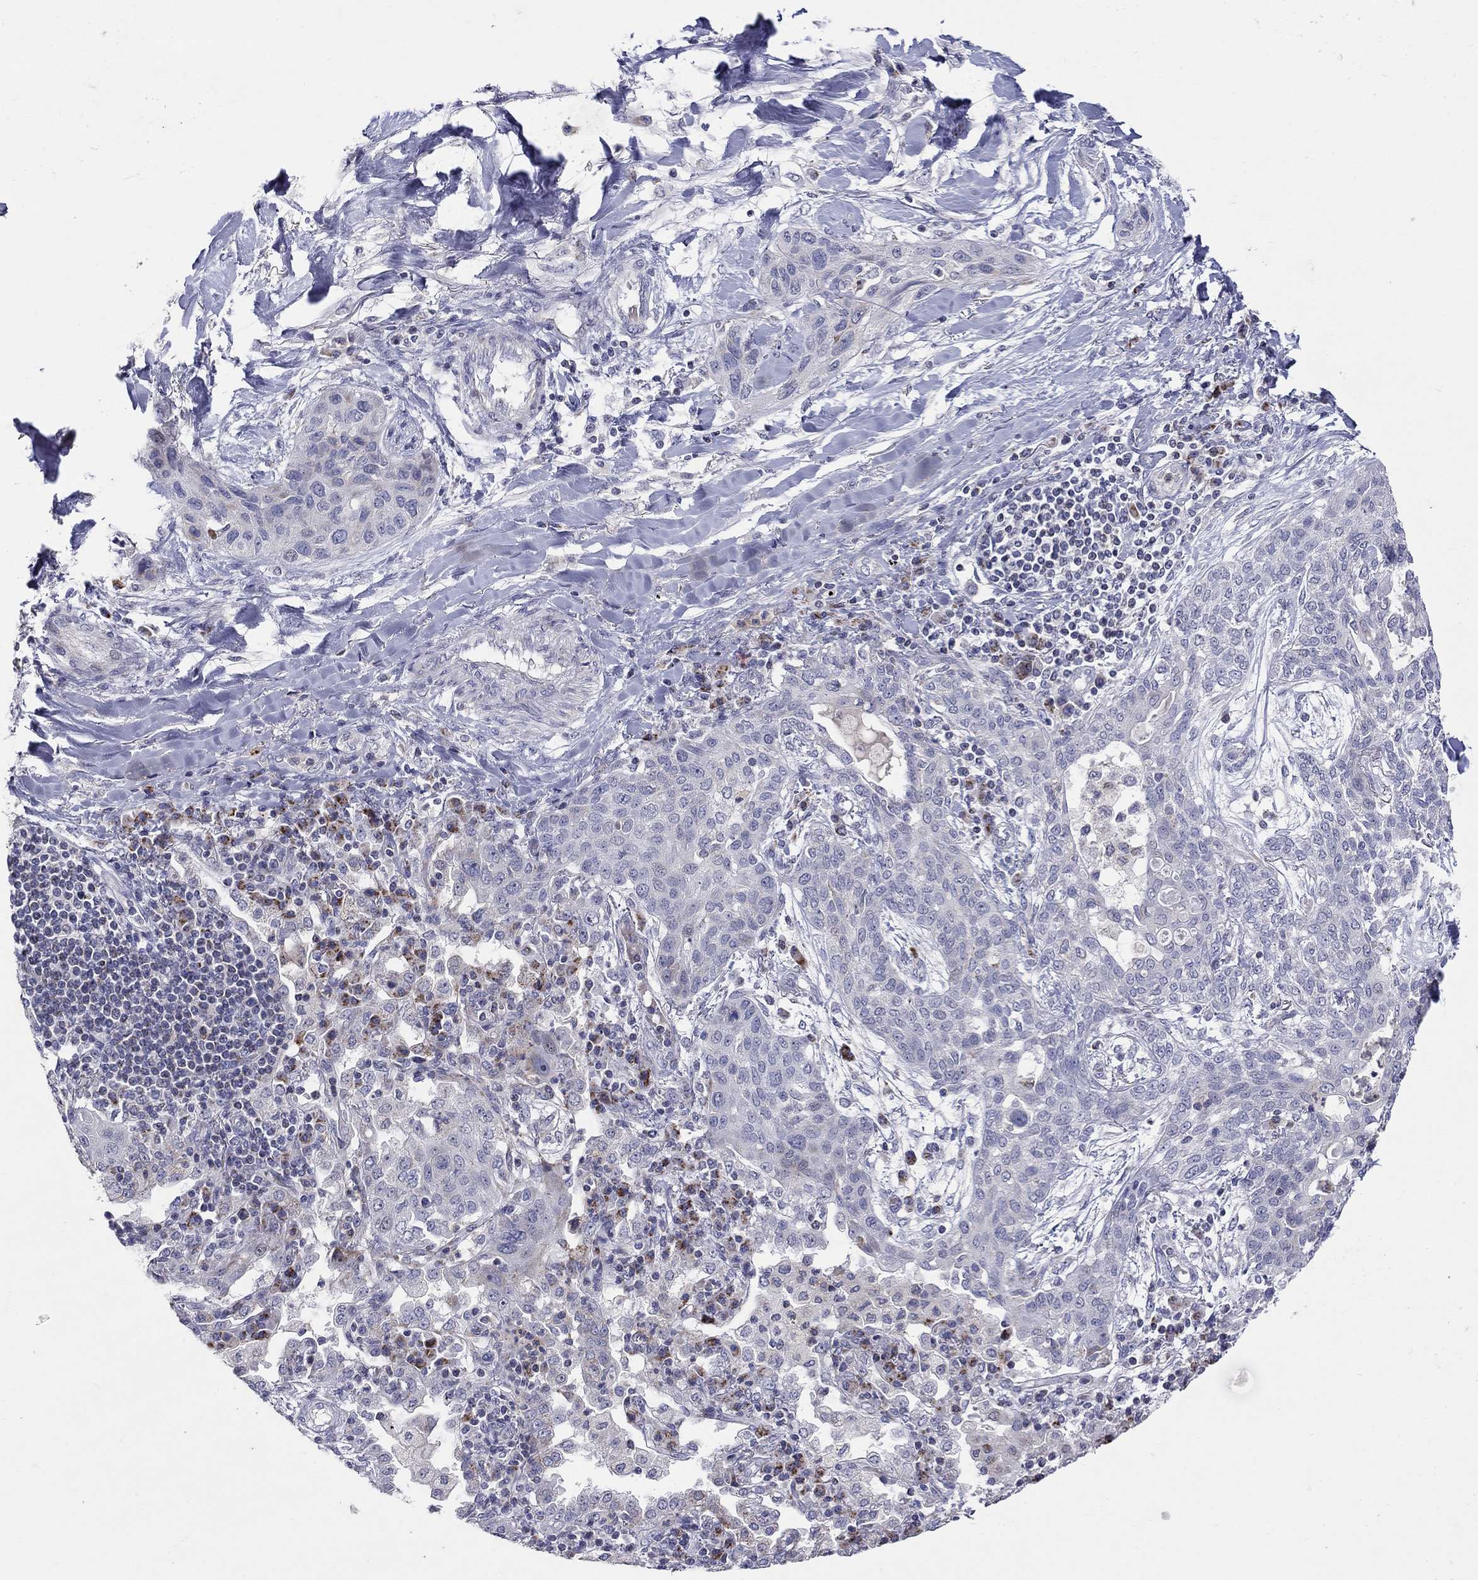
{"staining": {"intensity": "weak", "quantity": "<25%", "location": "cytoplasmic/membranous"}, "tissue": "lung cancer", "cell_type": "Tumor cells", "image_type": "cancer", "snomed": [{"axis": "morphology", "description": "Squamous cell carcinoma, NOS"}, {"axis": "topography", "description": "Lung"}], "caption": "DAB (3,3'-diaminobenzidine) immunohistochemical staining of human lung cancer shows no significant expression in tumor cells.", "gene": "HMX2", "patient": {"sex": "female", "age": 70}}